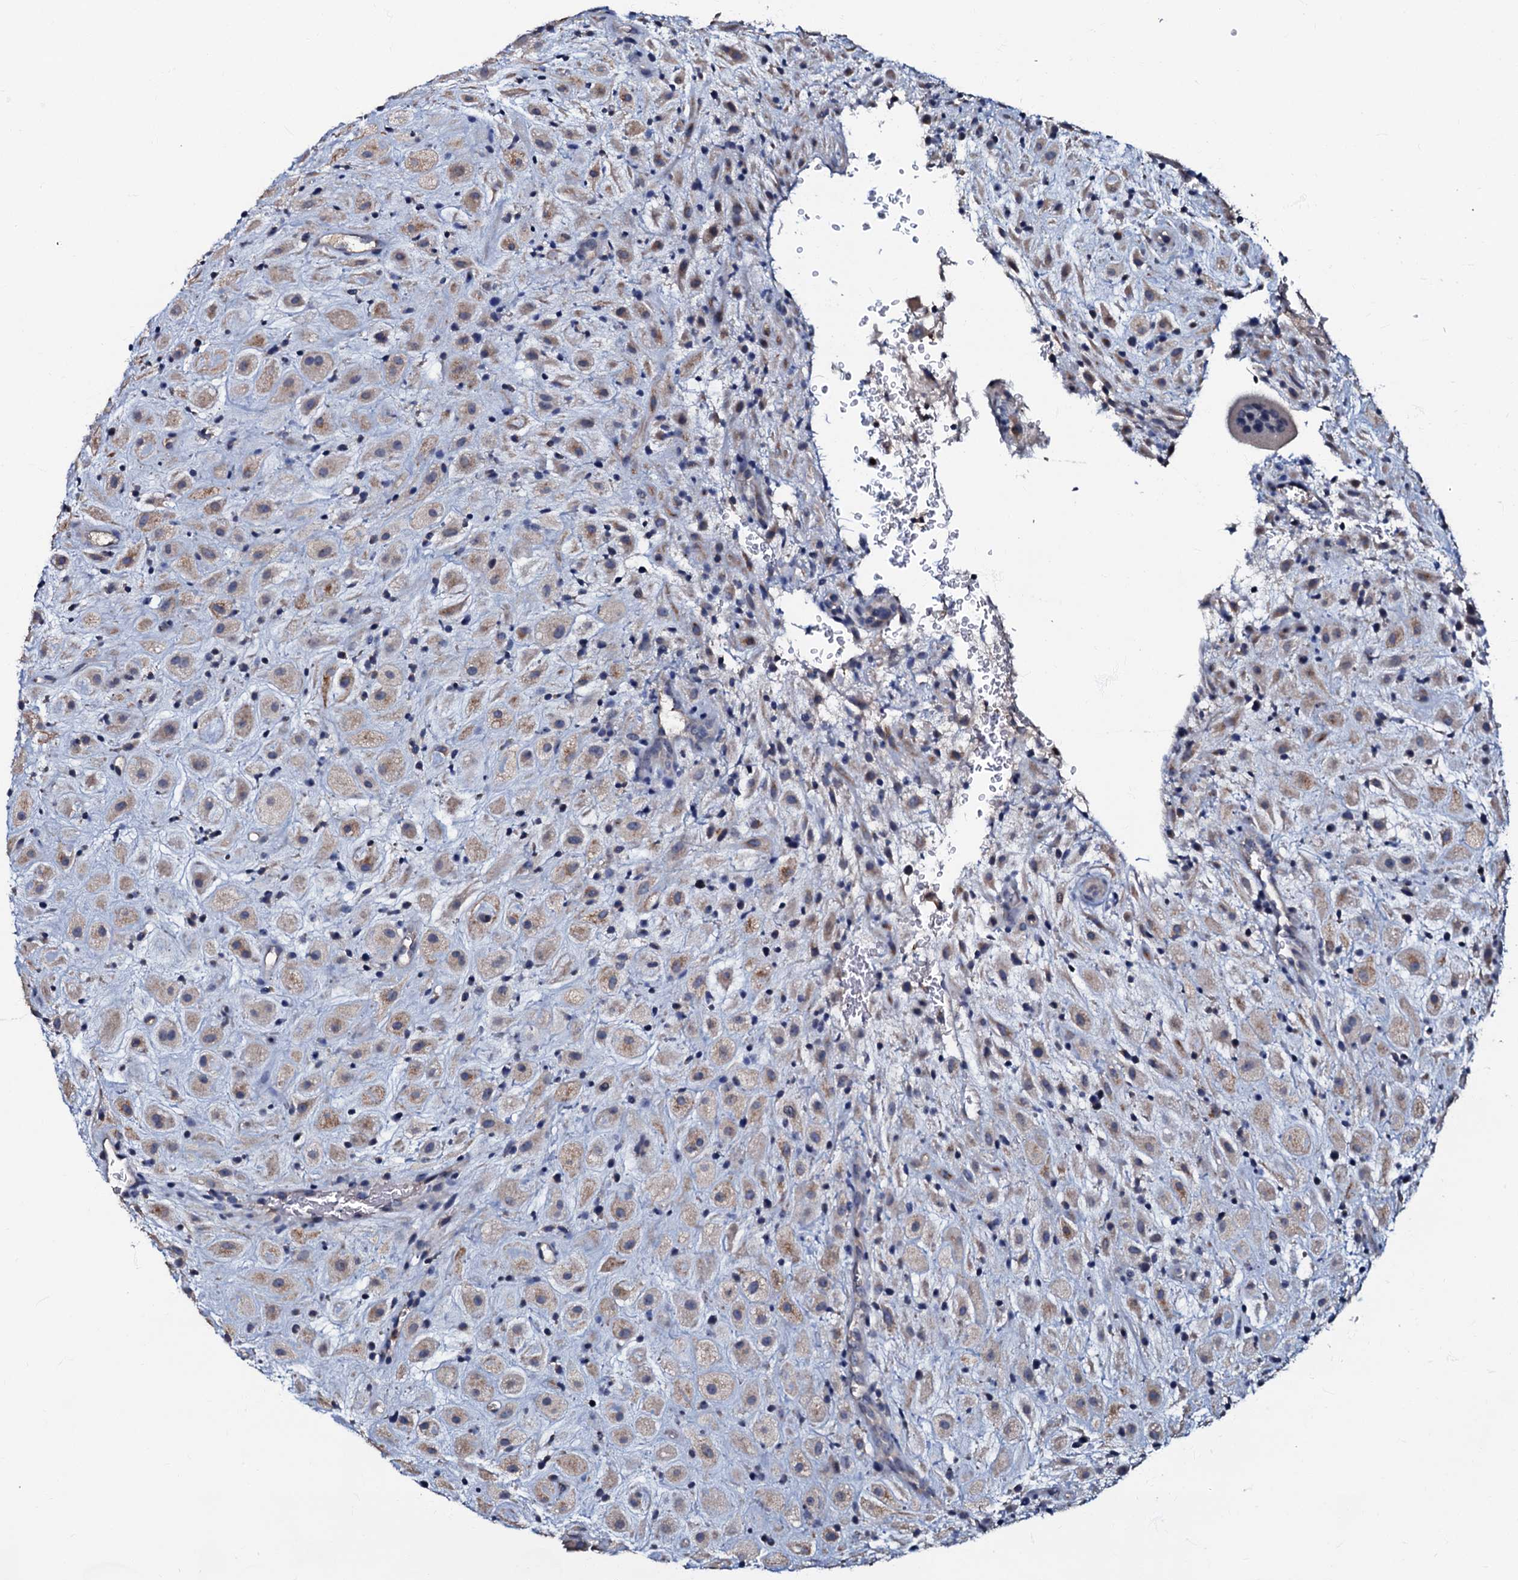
{"staining": {"intensity": "weak", "quantity": ">75%", "location": "cytoplasmic/membranous"}, "tissue": "placenta", "cell_type": "Decidual cells", "image_type": "normal", "snomed": [{"axis": "morphology", "description": "Normal tissue, NOS"}, {"axis": "topography", "description": "Placenta"}], "caption": "Protein staining shows weak cytoplasmic/membranous staining in approximately >75% of decidual cells in unremarkable placenta.", "gene": "CPNE2", "patient": {"sex": "female", "age": 35}}